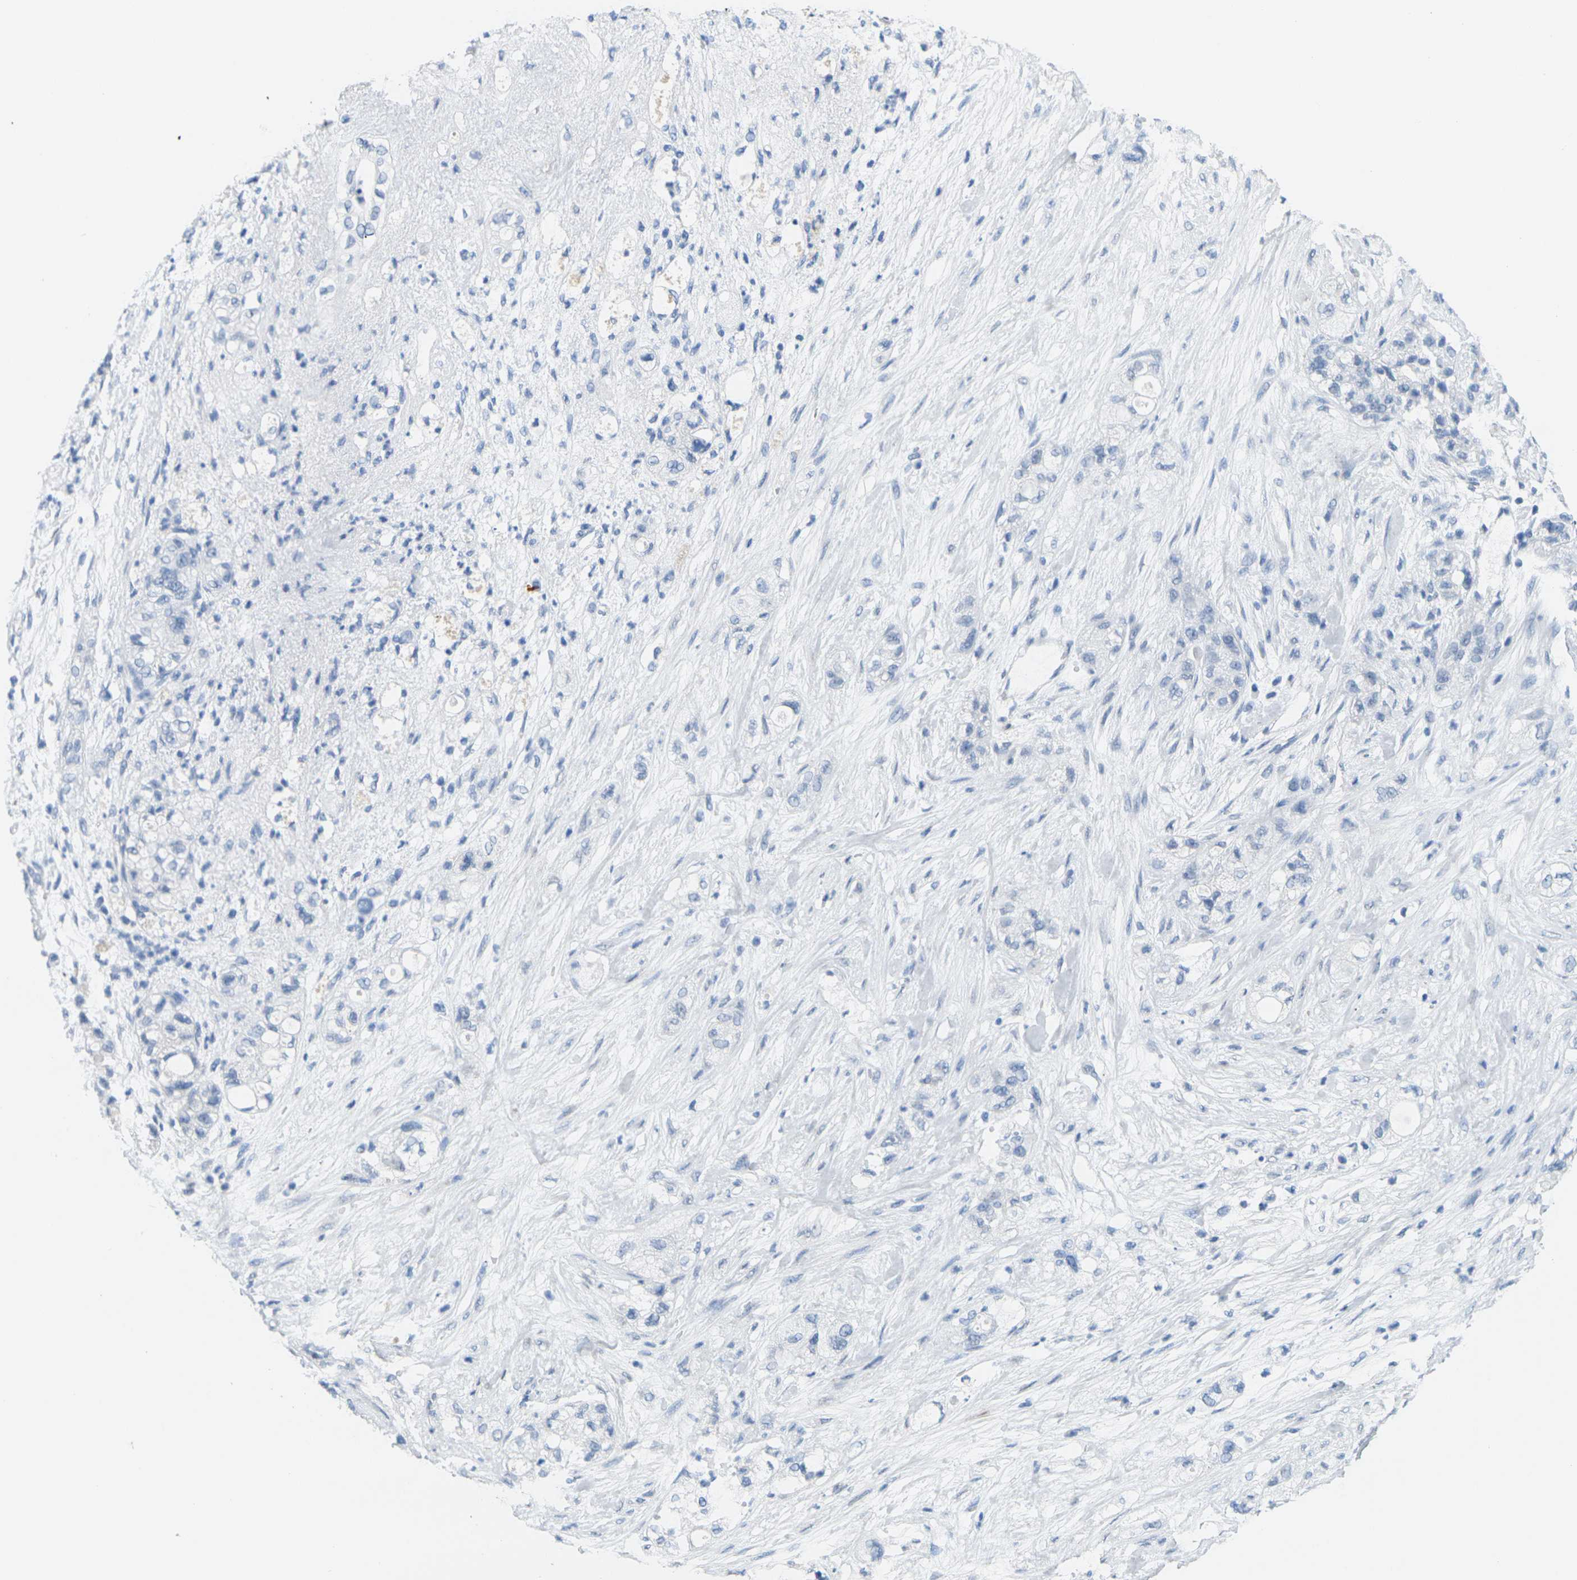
{"staining": {"intensity": "negative", "quantity": "none", "location": "none"}, "tissue": "pancreatic cancer", "cell_type": "Tumor cells", "image_type": "cancer", "snomed": [{"axis": "morphology", "description": "Adenocarcinoma, NOS"}, {"axis": "topography", "description": "Pancreas"}], "caption": "IHC image of pancreatic cancer (adenocarcinoma) stained for a protein (brown), which reveals no expression in tumor cells. (Brightfield microscopy of DAB (3,3'-diaminobenzidine) IHC at high magnification).", "gene": "CTAG1A", "patient": {"sex": "female", "age": 78}}